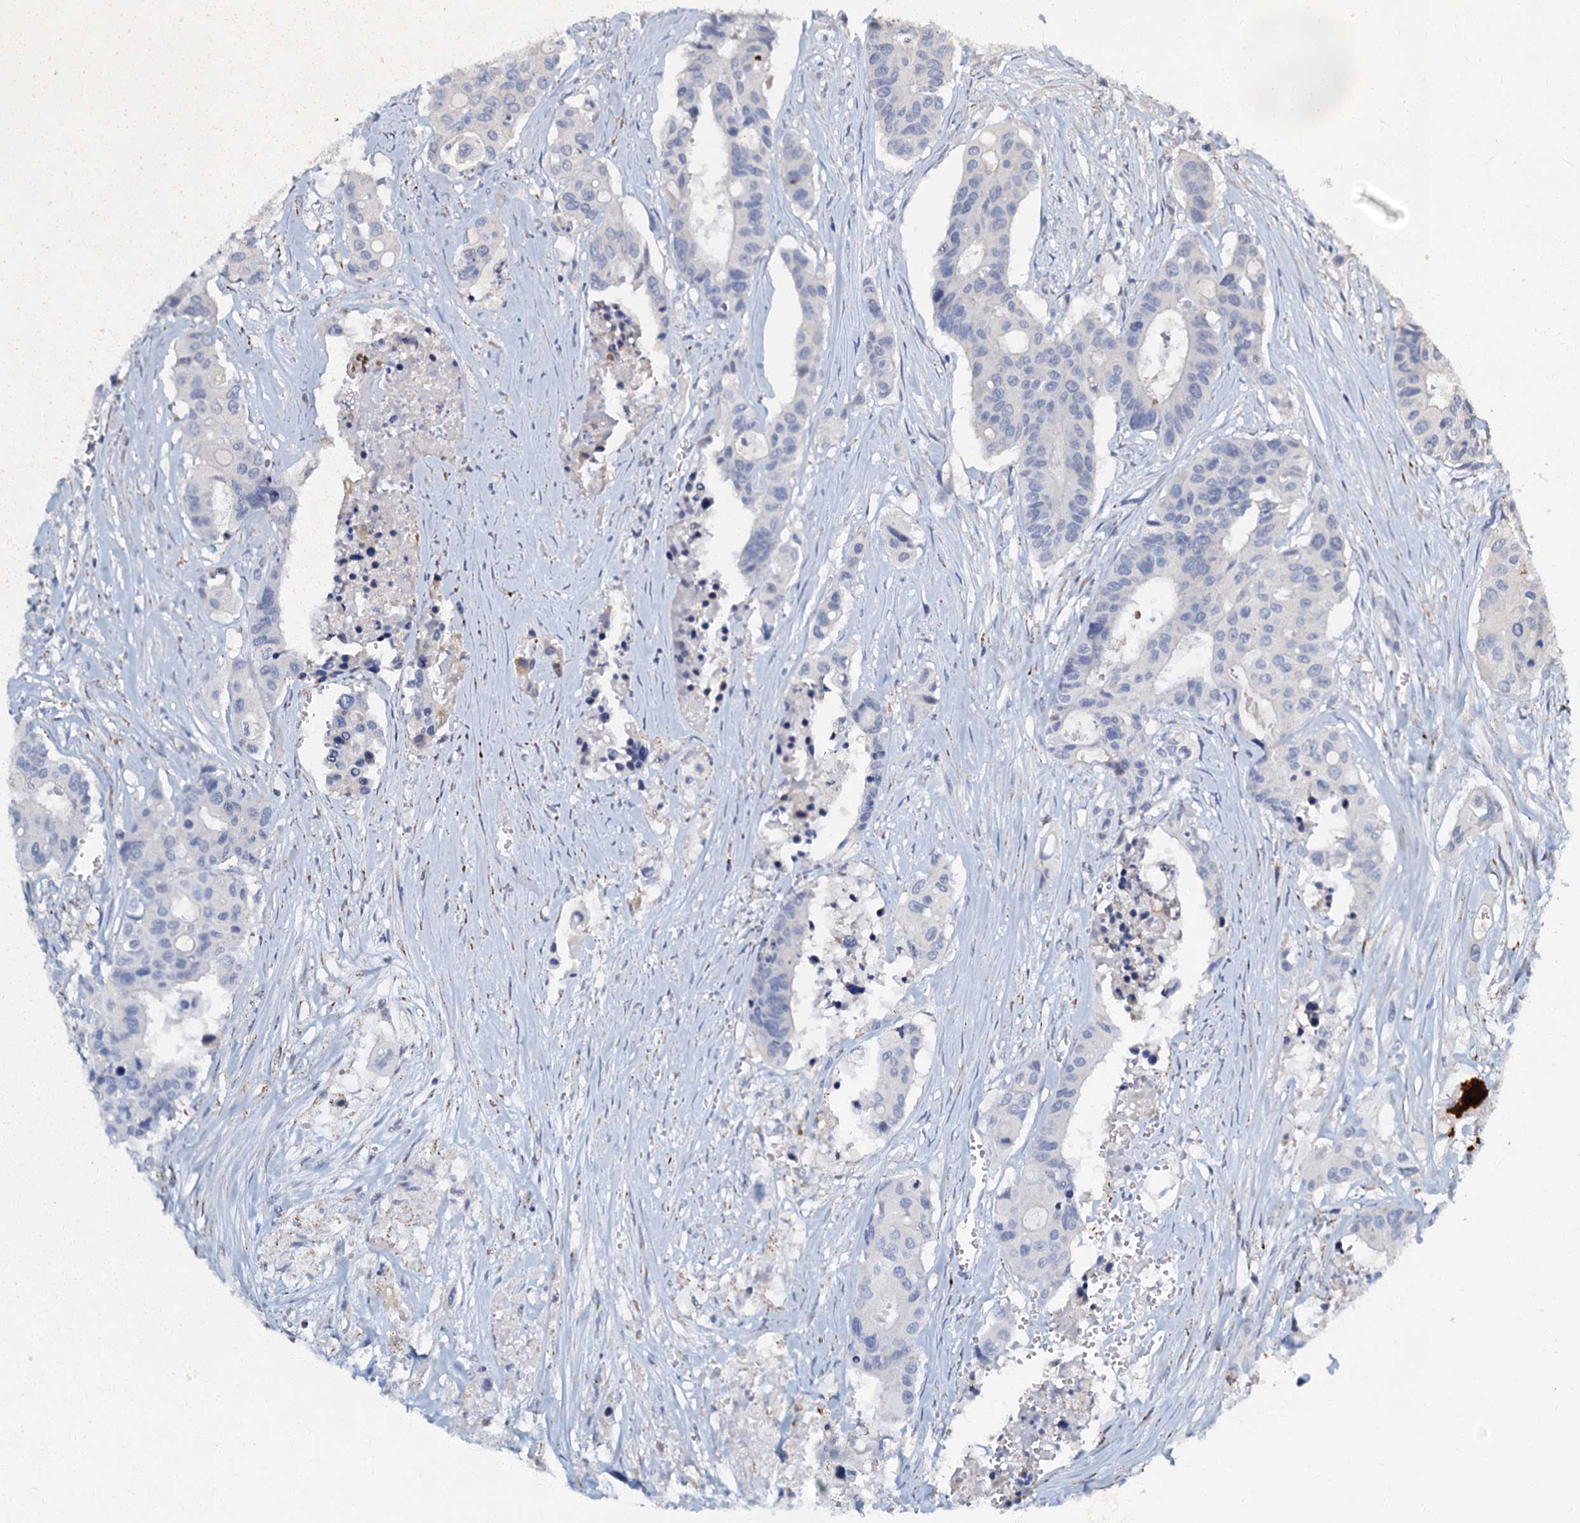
{"staining": {"intensity": "negative", "quantity": "none", "location": "none"}, "tissue": "colorectal cancer", "cell_type": "Tumor cells", "image_type": "cancer", "snomed": [{"axis": "morphology", "description": "Adenocarcinoma, NOS"}, {"axis": "topography", "description": "Colon"}], "caption": "The photomicrograph shows no significant staining in tumor cells of colorectal cancer. Nuclei are stained in blue.", "gene": "OLAH", "patient": {"sex": "male", "age": 77}}